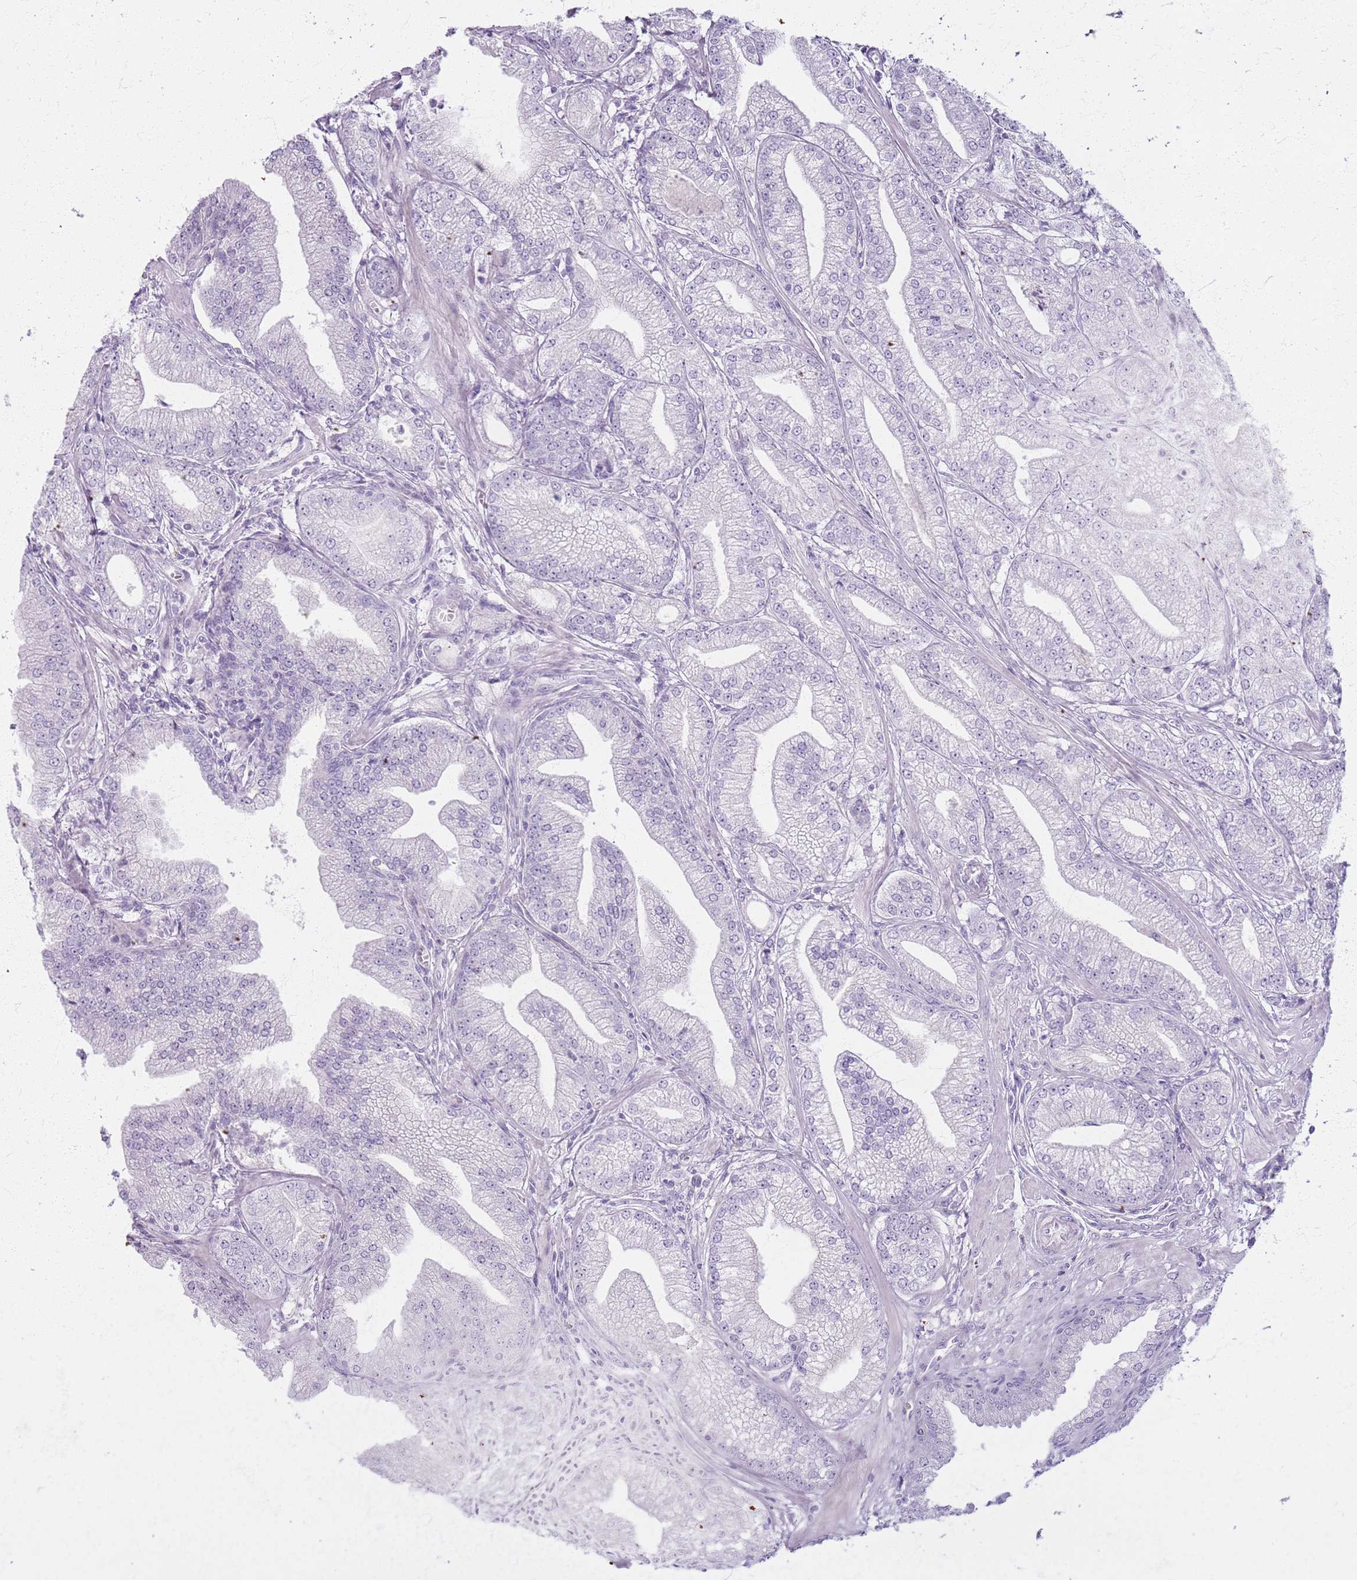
{"staining": {"intensity": "negative", "quantity": "none", "location": "none"}, "tissue": "prostate cancer", "cell_type": "Tumor cells", "image_type": "cancer", "snomed": [{"axis": "morphology", "description": "Adenocarcinoma, Low grade"}, {"axis": "topography", "description": "Prostate"}], "caption": "Tumor cells are negative for protein expression in human adenocarcinoma (low-grade) (prostate).", "gene": "CSRP3", "patient": {"sex": "male", "age": 55}}